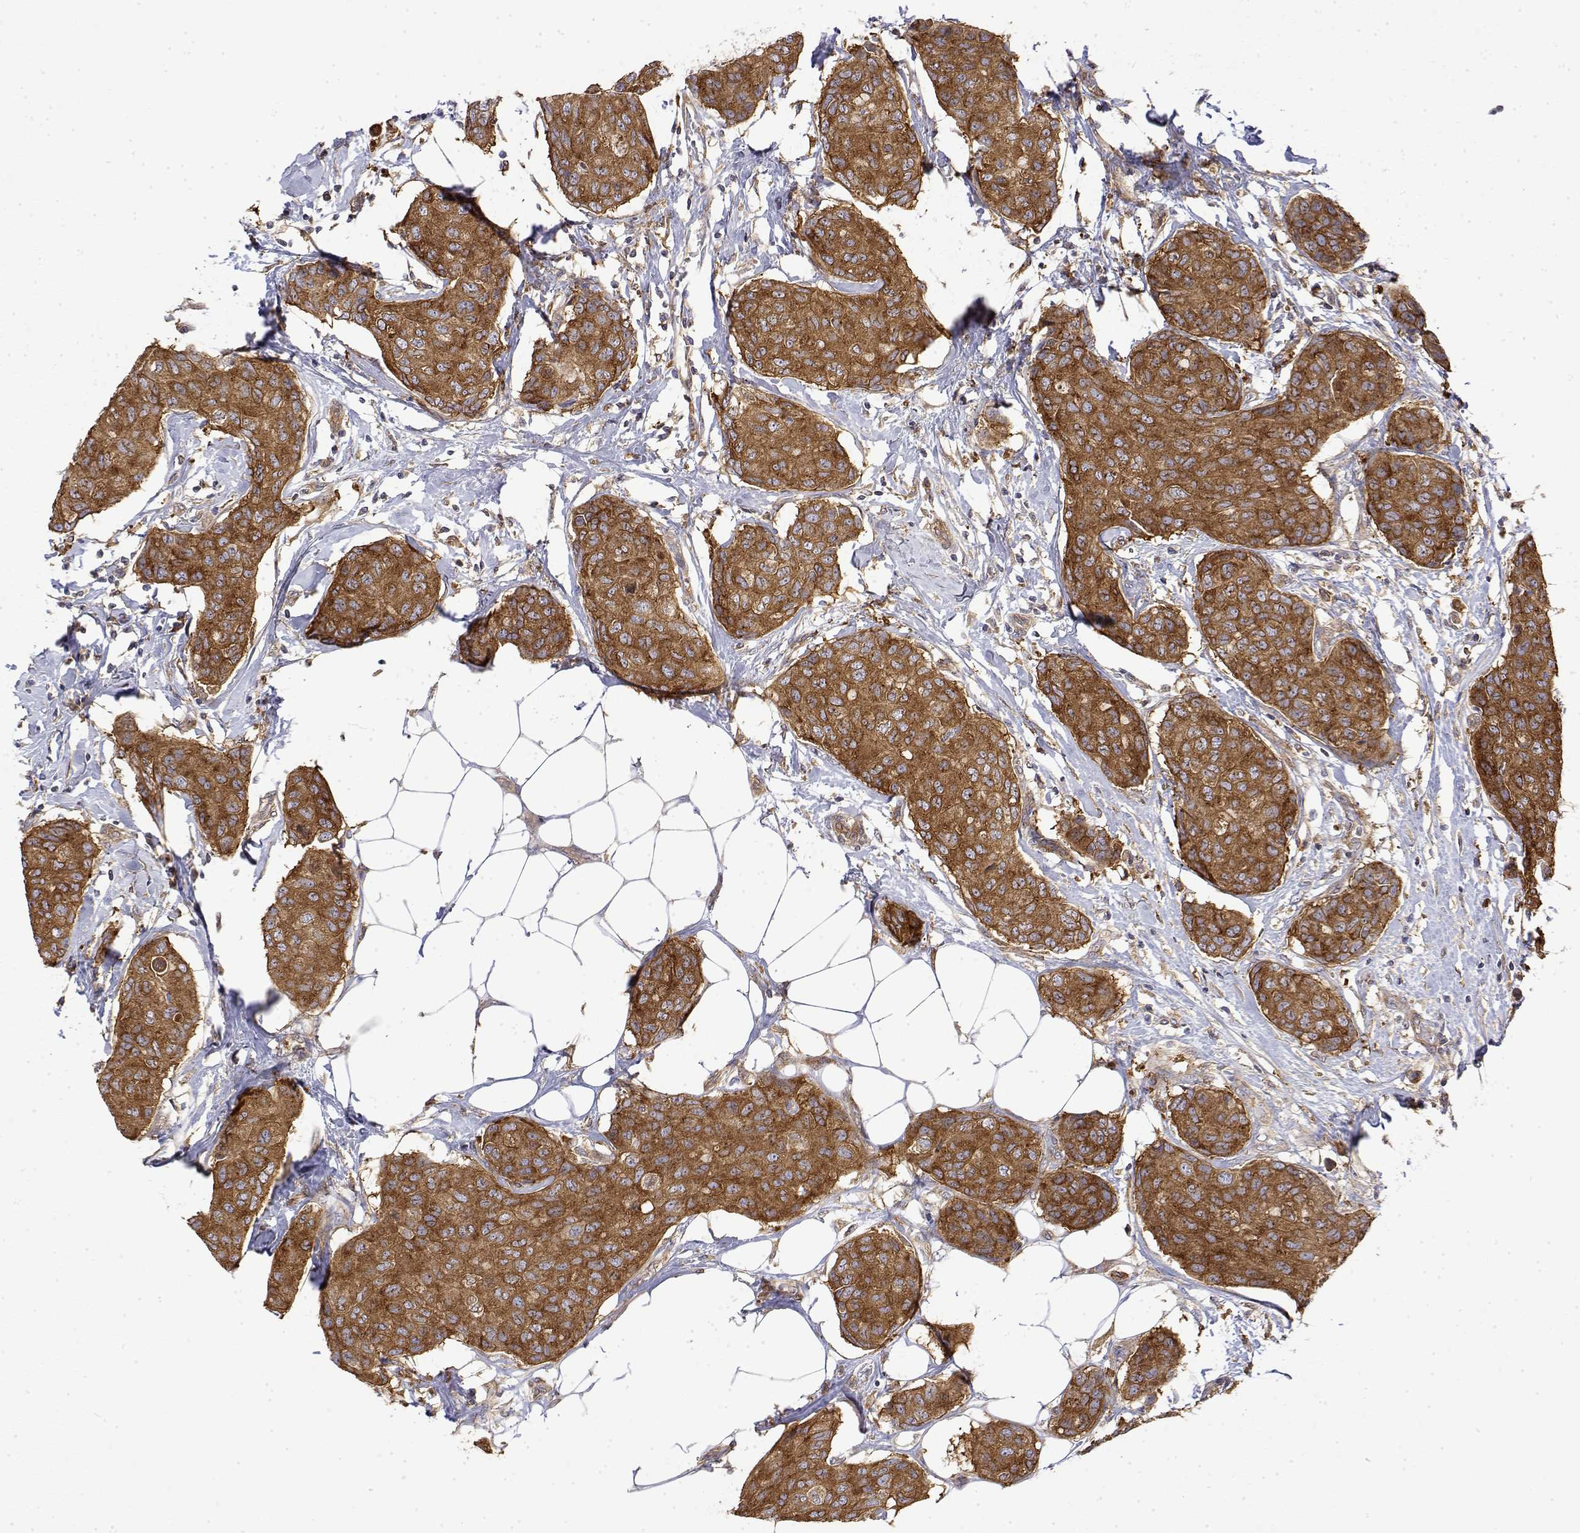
{"staining": {"intensity": "strong", "quantity": ">75%", "location": "cytoplasmic/membranous"}, "tissue": "breast cancer", "cell_type": "Tumor cells", "image_type": "cancer", "snomed": [{"axis": "morphology", "description": "Duct carcinoma"}, {"axis": "topography", "description": "Breast"}], "caption": "This is a photomicrograph of IHC staining of infiltrating ductal carcinoma (breast), which shows strong positivity in the cytoplasmic/membranous of tumor cells.", "gene": "PACSIN2", "patient": {"sex": "female", "age": 80}}